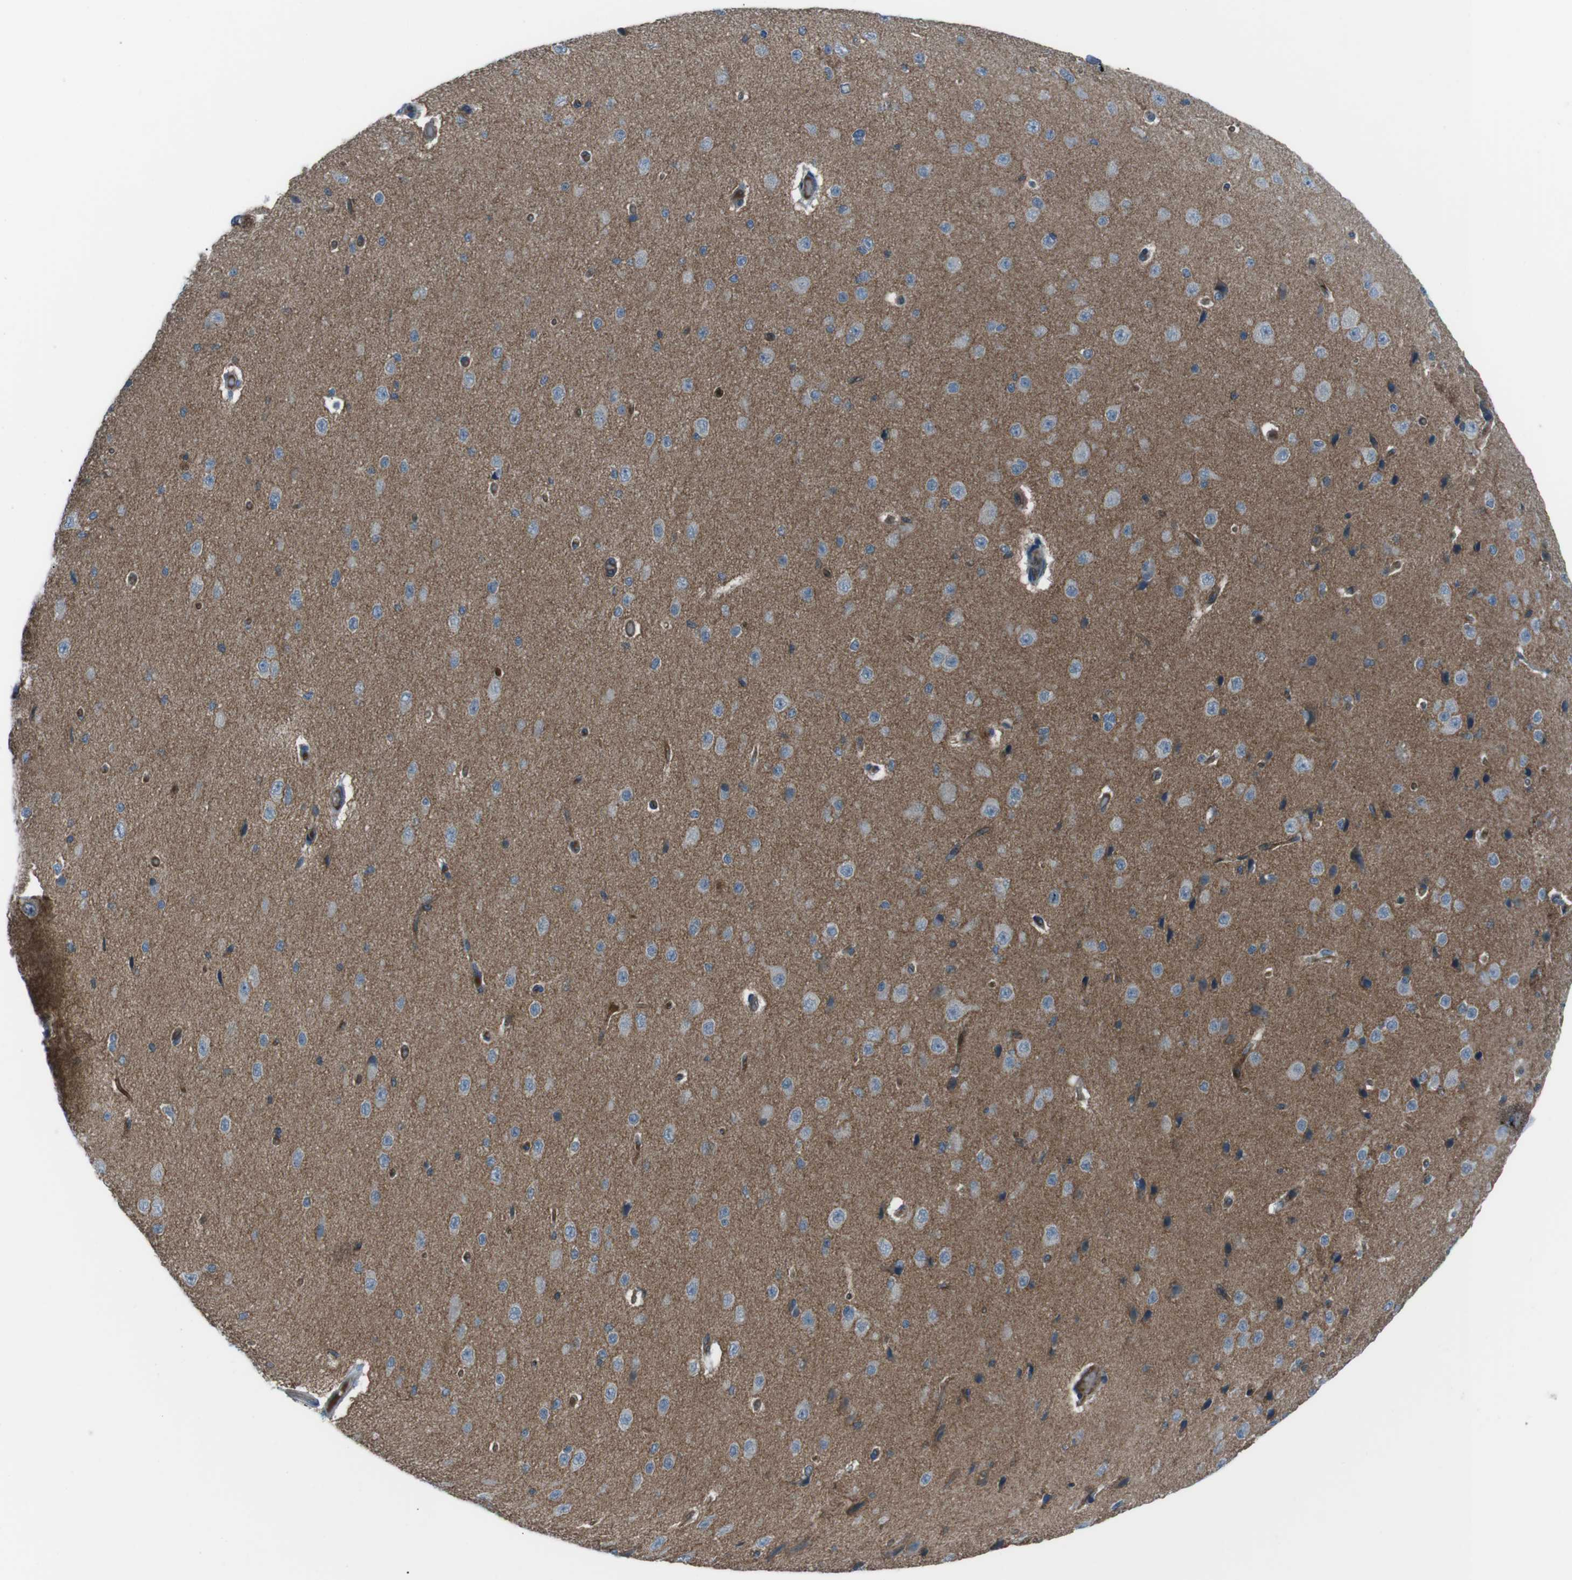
{"staining": {"intensity": "negative", "quantity": "none", "location": "none"}, "tissue": "cerebral cortex", "cell_type": "Endothelial cells", "image_type": "normal", "snomed": [{"axis": "morphology", "description": "Normal tissue, NOS"}, {"axis": "morphology", "description": "Developmental malformation"}, {"axis": "topography", "description": "Cerebral cortex"}], "caption": "Cerebral cortex stained for a protein using immunohistochemistry reveals no expression endothelial cells.", "gene": "SPTA1", "patient": {"sex": "female", "age": 30}}